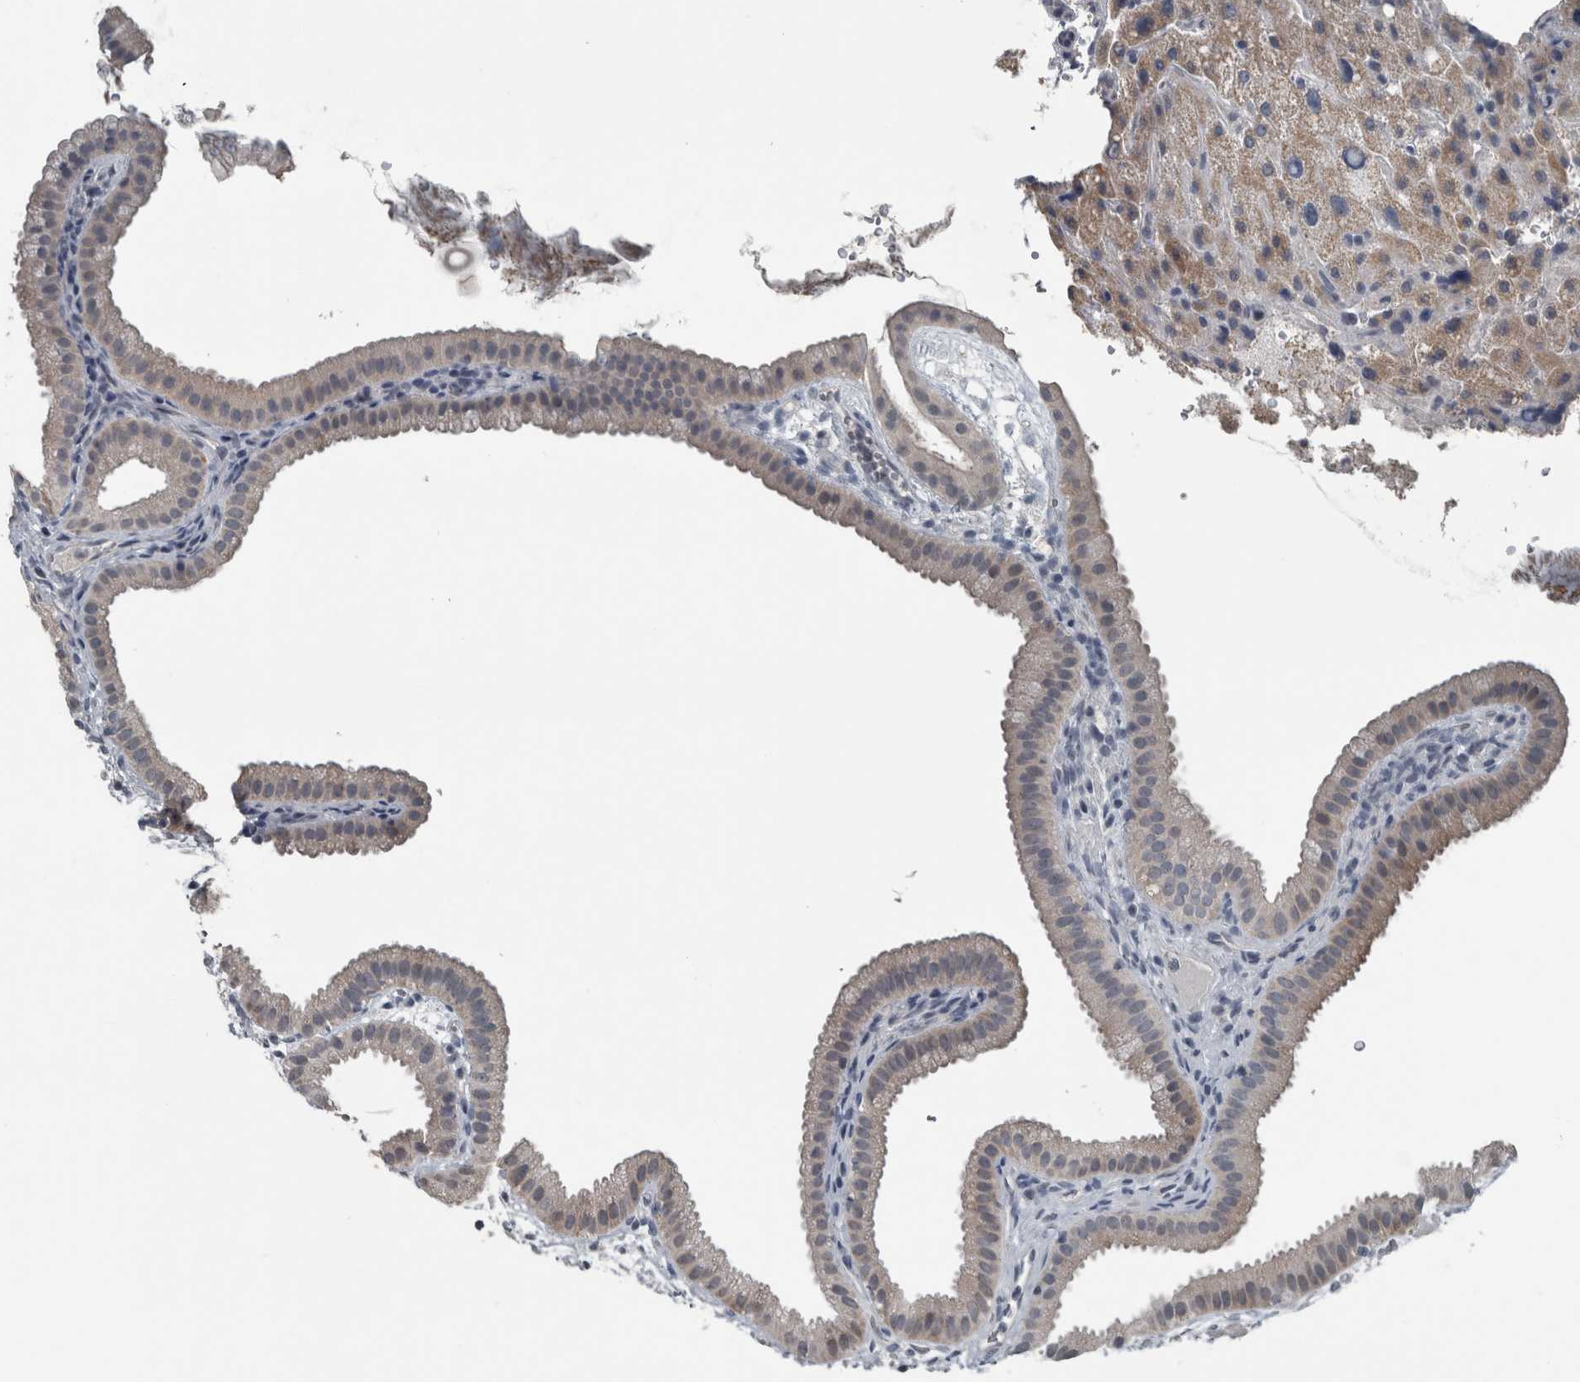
{"staining": {"intensity": "moderate", "quantity": "<25%", "location": "cytoplasmic/membranous"}, "tissue": "gallbladder", "cell_type": "Glandular cells", "image_type": "normal", "snomed": [{"axis": "morphology", "description": "Normal tissue, NOS"}, {"axis": "topography", "description": "Gallbladder"}], "caption": "Immunohistochemical staining of benign gallbladder shows <25% levels of moderate cytoplasmic/membranous protein positivity in about <25% of glandular cells. The protein of interest is stained brown, and the nuclei are stained in blue (DAB (3,3'-diaminobenzidine) IHC with brightfield microscopy, high magnification).", "gene": "KRT20", "patient": {"sex": "female", "age": 64}}